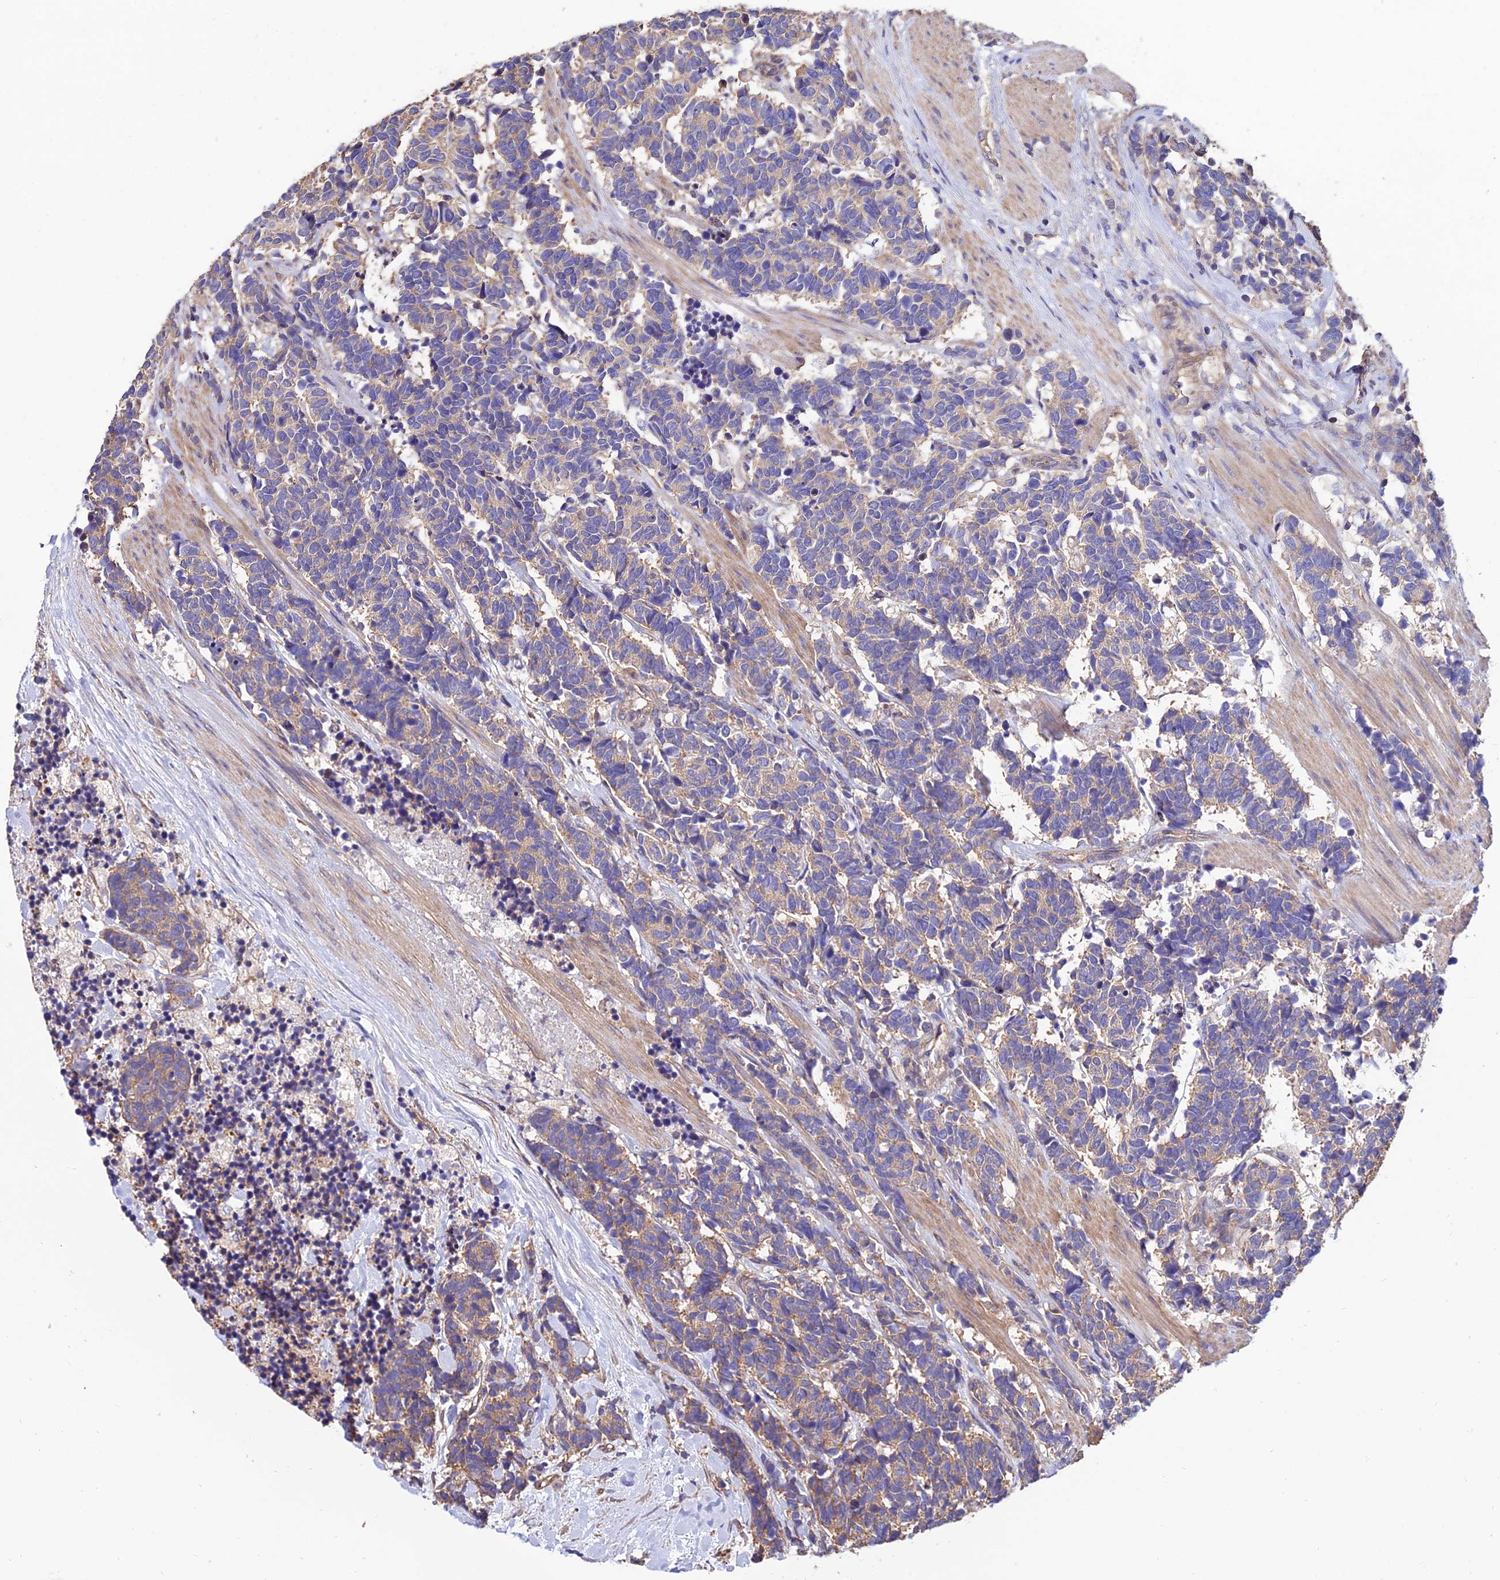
{"staining": {"intensity": "weak", "quantity": ">75%", "location": "cytoplasmic/membranous"}, "tissue": "carcinoid", "cell_type": "Tumor cells", "image_type": "cancer", "snomed": [{"axis": "morphology", "description": "Carcinoma, NOS"}, {"axis": "morphology", "description": "Carcinoid, malignant, NOS"}, {"axis": "topography", "description": "Prostate"}], "caption": "Immunohistochemical staining of carcinoid (malignant) exhibits weak cytoplasmic/membranous protein expression in approximately >75% of tumor cells.", "gene": "CALM2", "patient": {"sex": "male", "age": 57}}